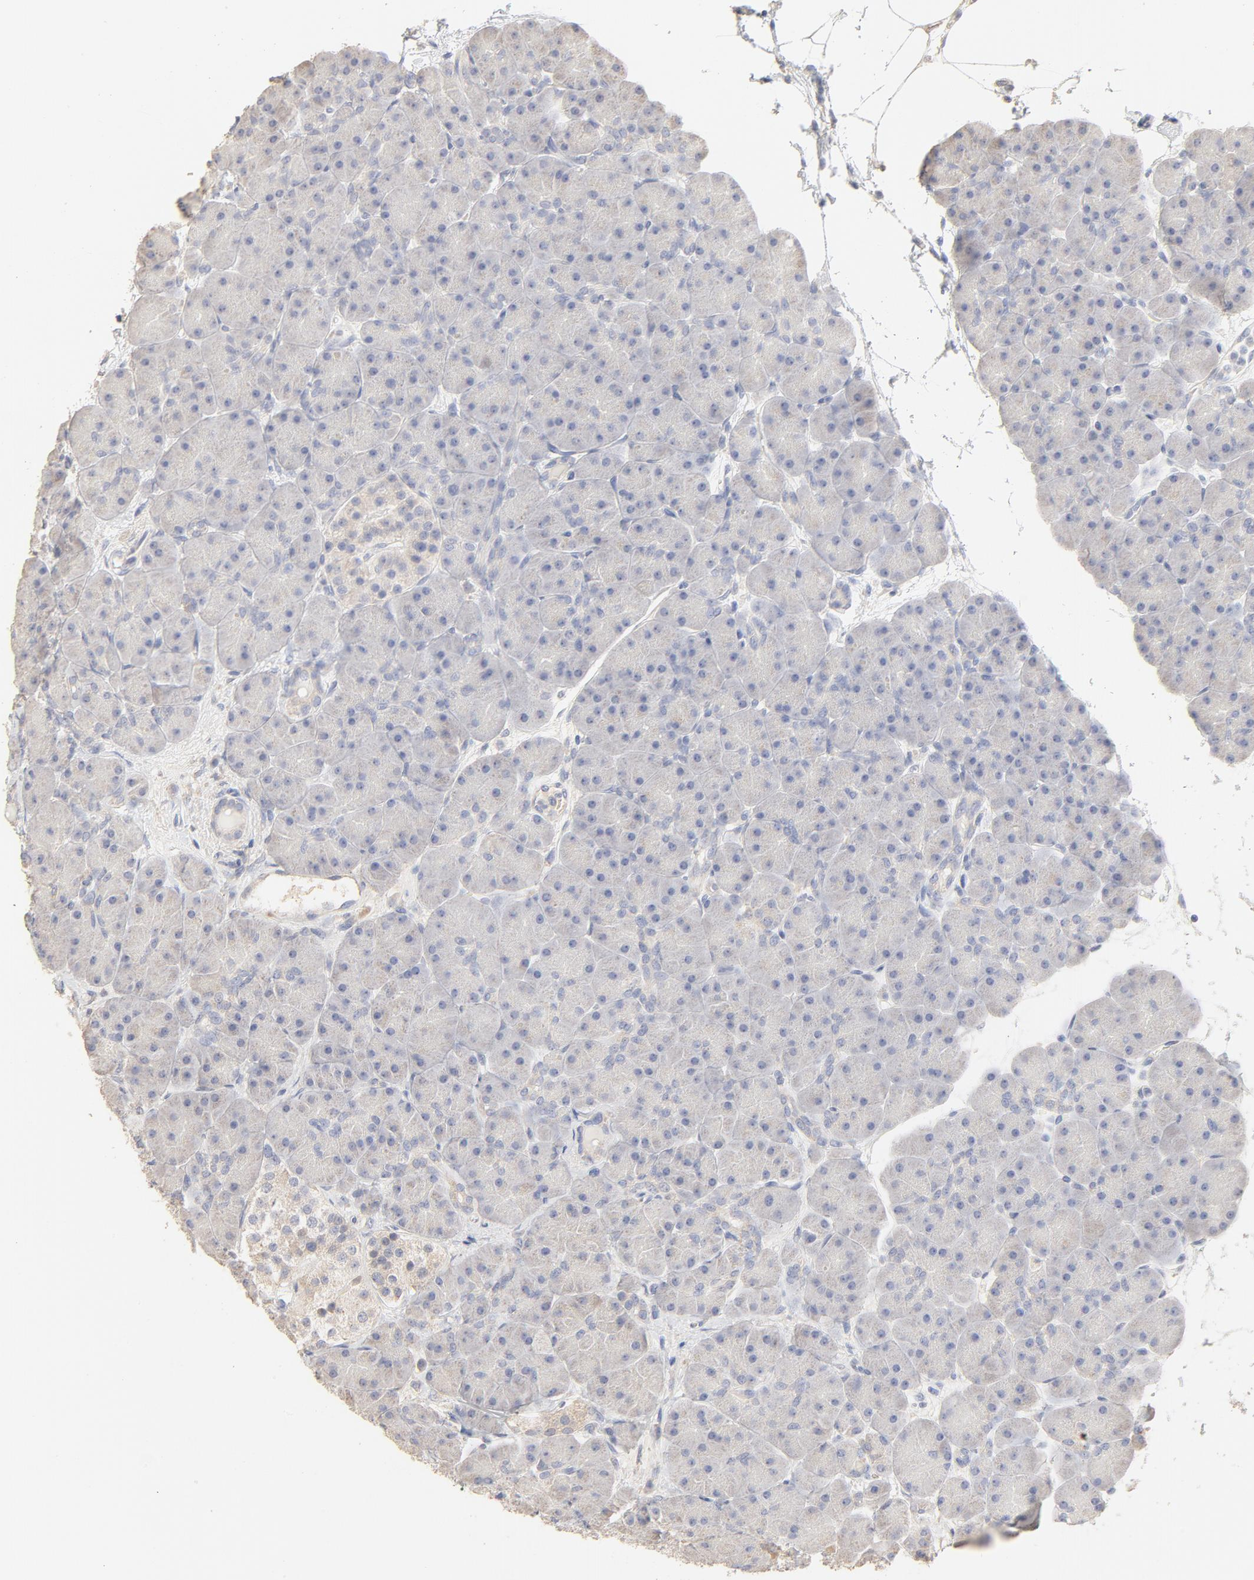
{"staining": {"intensity": "negative", "quantity": "none", "location": "none"}, "tissue": "pancreas", "cell_type": "Exocrine glandular cells", "image_type": "normal", "snomed": [{"axis": "morphology", "description": "Normal tissue, NOS"}, {"axis": "topography", "description": "Pancreas"}], "caption": "Protein analysis of unremarkable pancreas displays no significant staining in exocrine glandular cells. (DAB immunohistochemistry (IHC) visualized using brightfield microscopy, high magnification).", "gene": "FCGBP", "patient": {"sex": "male", "age": 66}}